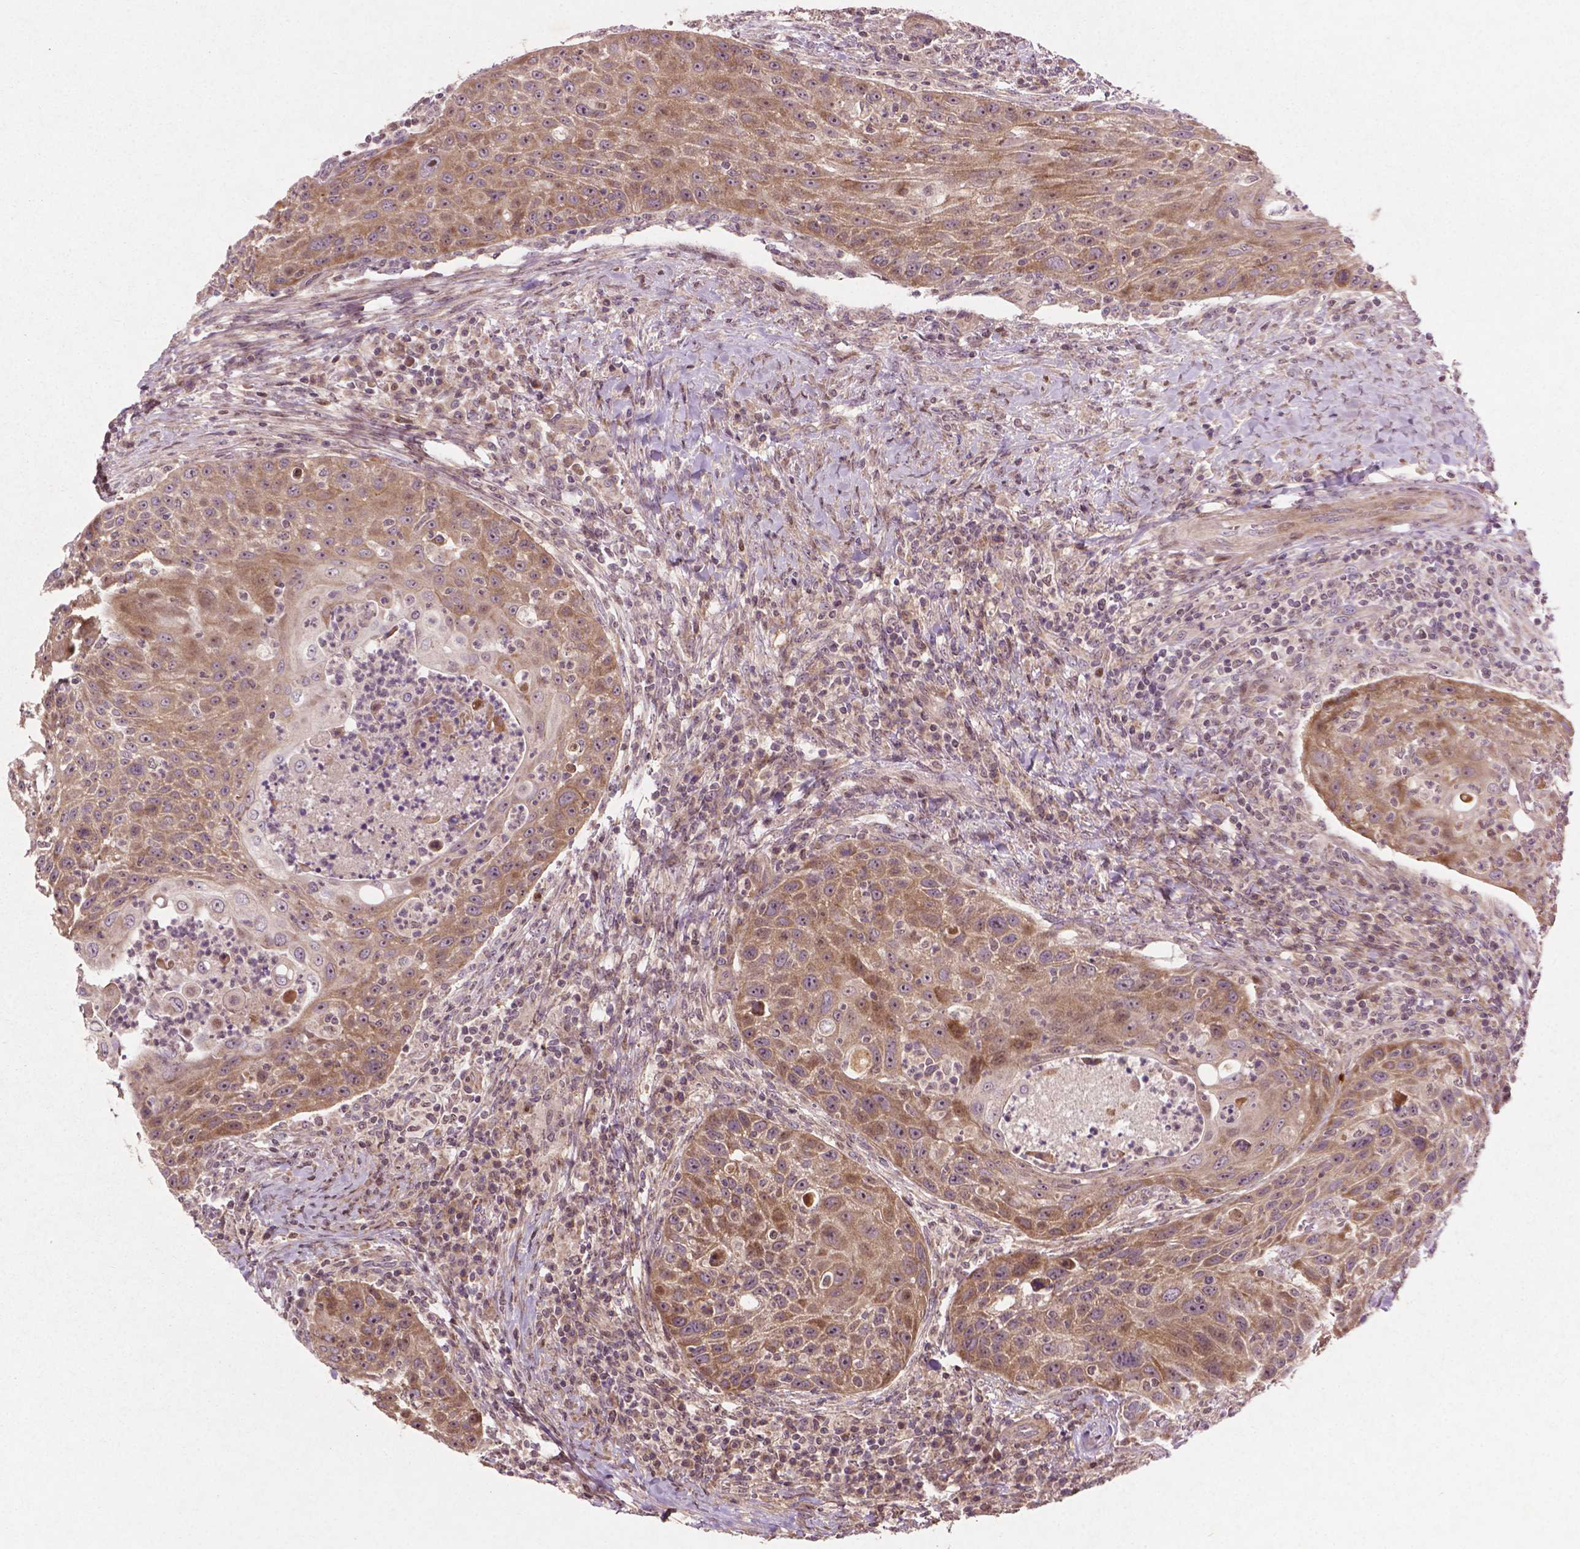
{"staining": {"intensity": "moderate", "quantity": "25%-75%", "location": "cytoplasmic/membranous"}, "tissue": "head and neck cancer", "cell_type": "Tumor cells", "image_type": "cancer", "snomed": [{"axis": "morphology", "description": "Squamous cell carcinoma, NOS"}, {"axis": "topography", "description": "Head-Neck"}], "caption": "Head and neck cancer (squamous cell carcinoma) was stained to show a protein in brown. There is medium levels of moderate cytoplasmic/membranous expression in about 25%-75% of tumor cells. (Stains: DAB in brown, nuclei in blue, Microscopy: brightfield microscopy at high magnification).", "gene": "B3GALNT2", "patient": {"sex": "male", "age": 69}}